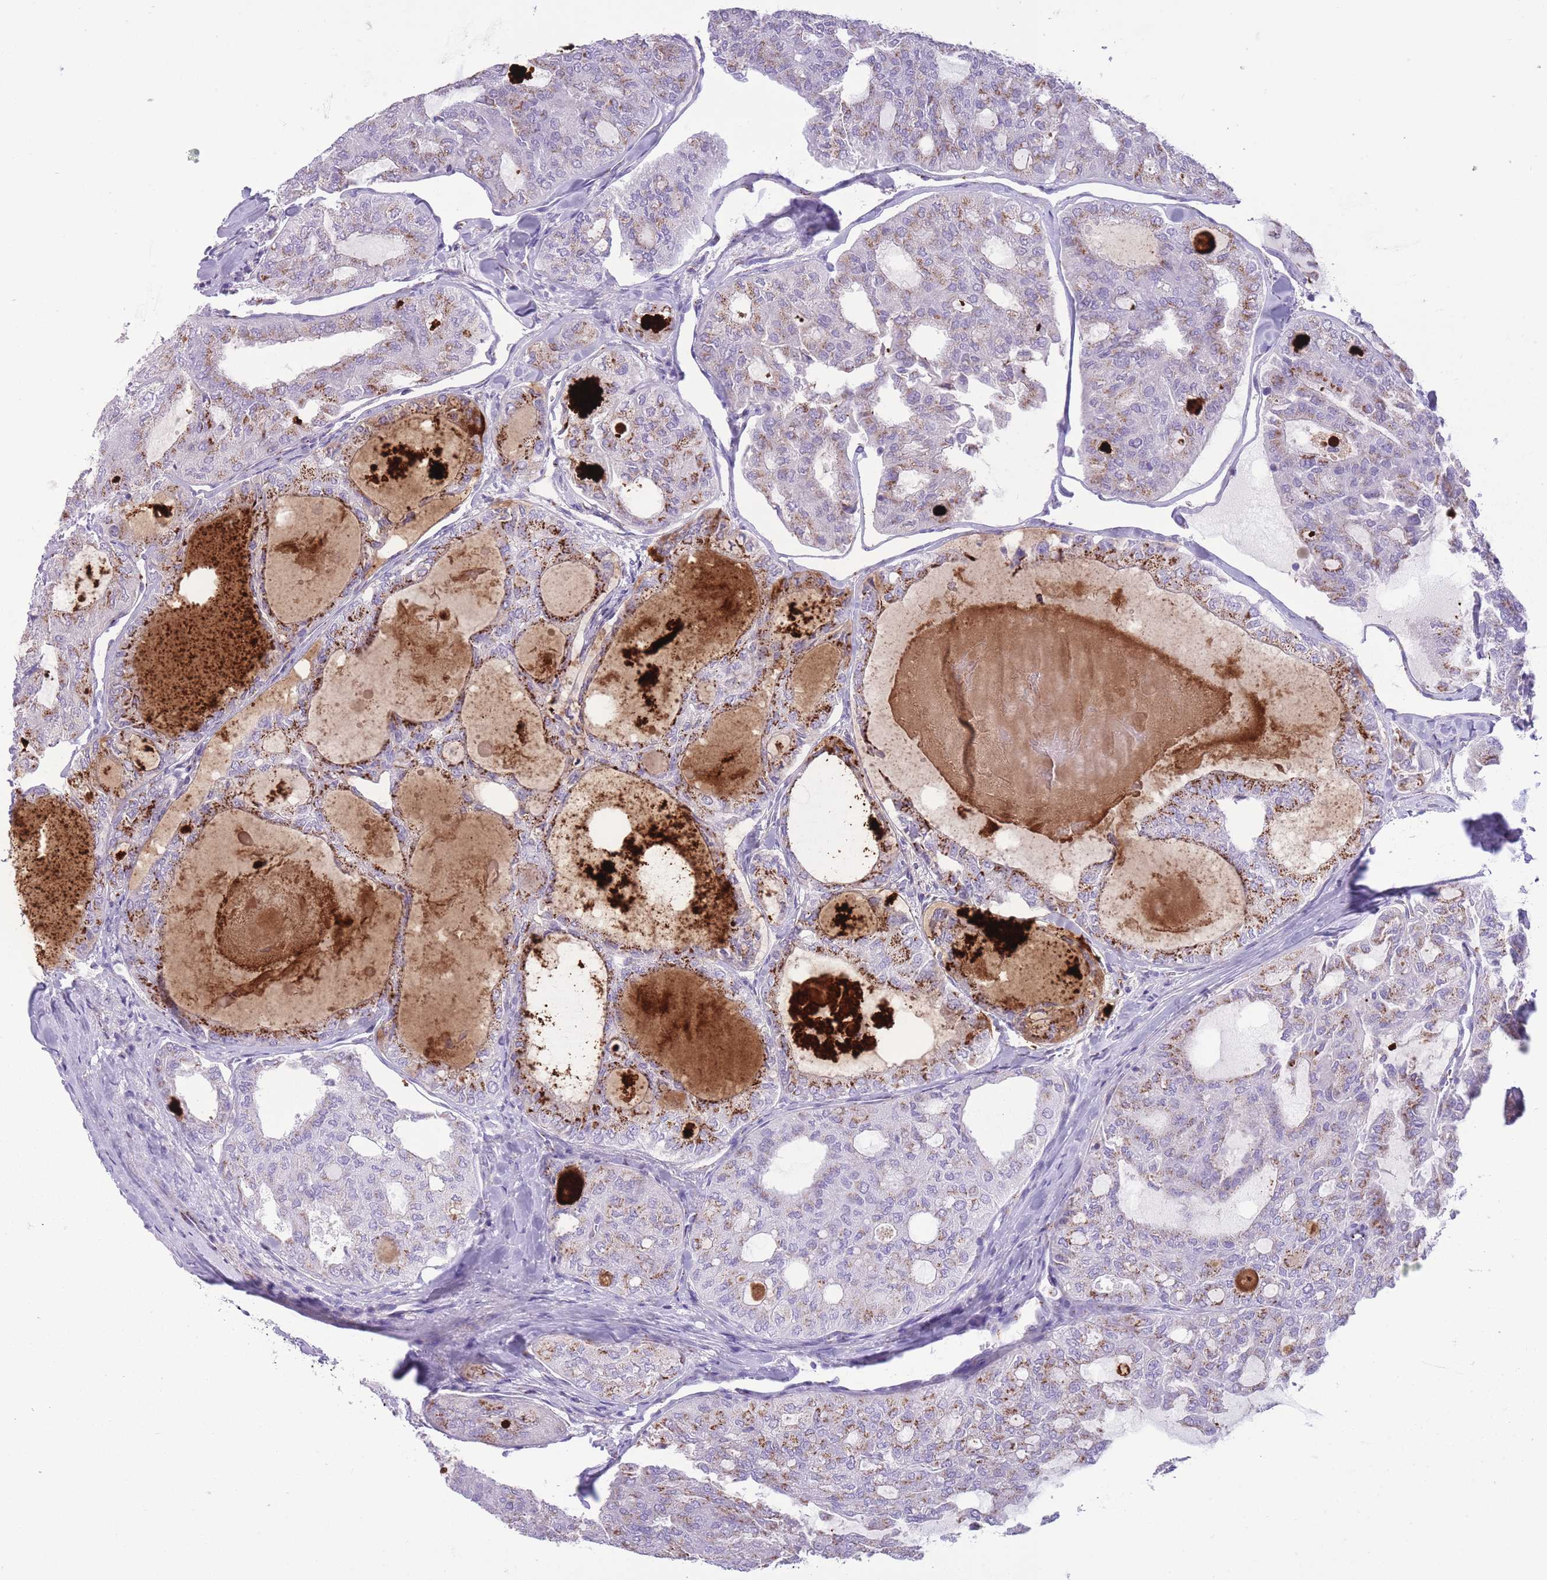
{"staining": {"intensity": "moderate", "quantity": "25%-75%", "location": "cytoplasmic/membranous"}, "tissue": "thyroid cancer", "cell_type": "Tumor cells", "image_type": "cancer", "snomed": [{"axis": "morphology", "description": "Follicular adenoma carcinoma, NOS"}, {"axis": "topography", "description": "Thyroid gland"}], "caption": "An image of human thyroid cancer stained for a protein shows moderate cytoplasmic/membranous brown staining in tumor cells. Using DAB (brown) and hematoxylin (blue) stains, captured at high magnification using brightfield microscopy.", "gene": "B4GALT2", "patient": {"sex": "male", "age": 75}}